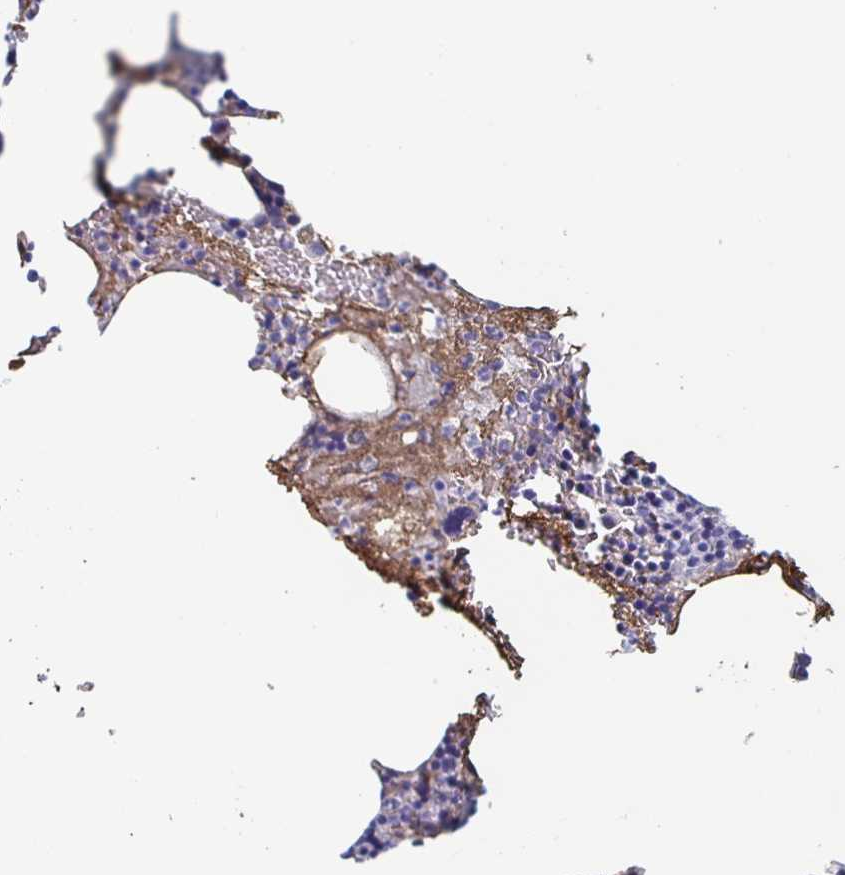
{"staining": {"intensity": "moderate", "quantity": "<25%", "location": "cytoplasmic/membranous"}, "tissue": "bone marrow", "cell_type": "Hematopoietic cells", "image_type": "normal", "snomed": [{"axis": "morphology", "description": "Normal tissue, NOS"}, {"axis": "topography", "description": "Bone marrow"}], "caption": "Bone marrow was stained to show a protein in brown. There is low levels of moderate cytoplasmic/membranous positivity in approximately <25% of hematopoietic cells. The staining is performed using DAB (3,3'-diaminobenzidine) brown chromogen to label protein expression. The nuclei are counter-stained blue using hematoxylin.", "gene": "FGA", "patient": {"sex": "female", "age": 72}}